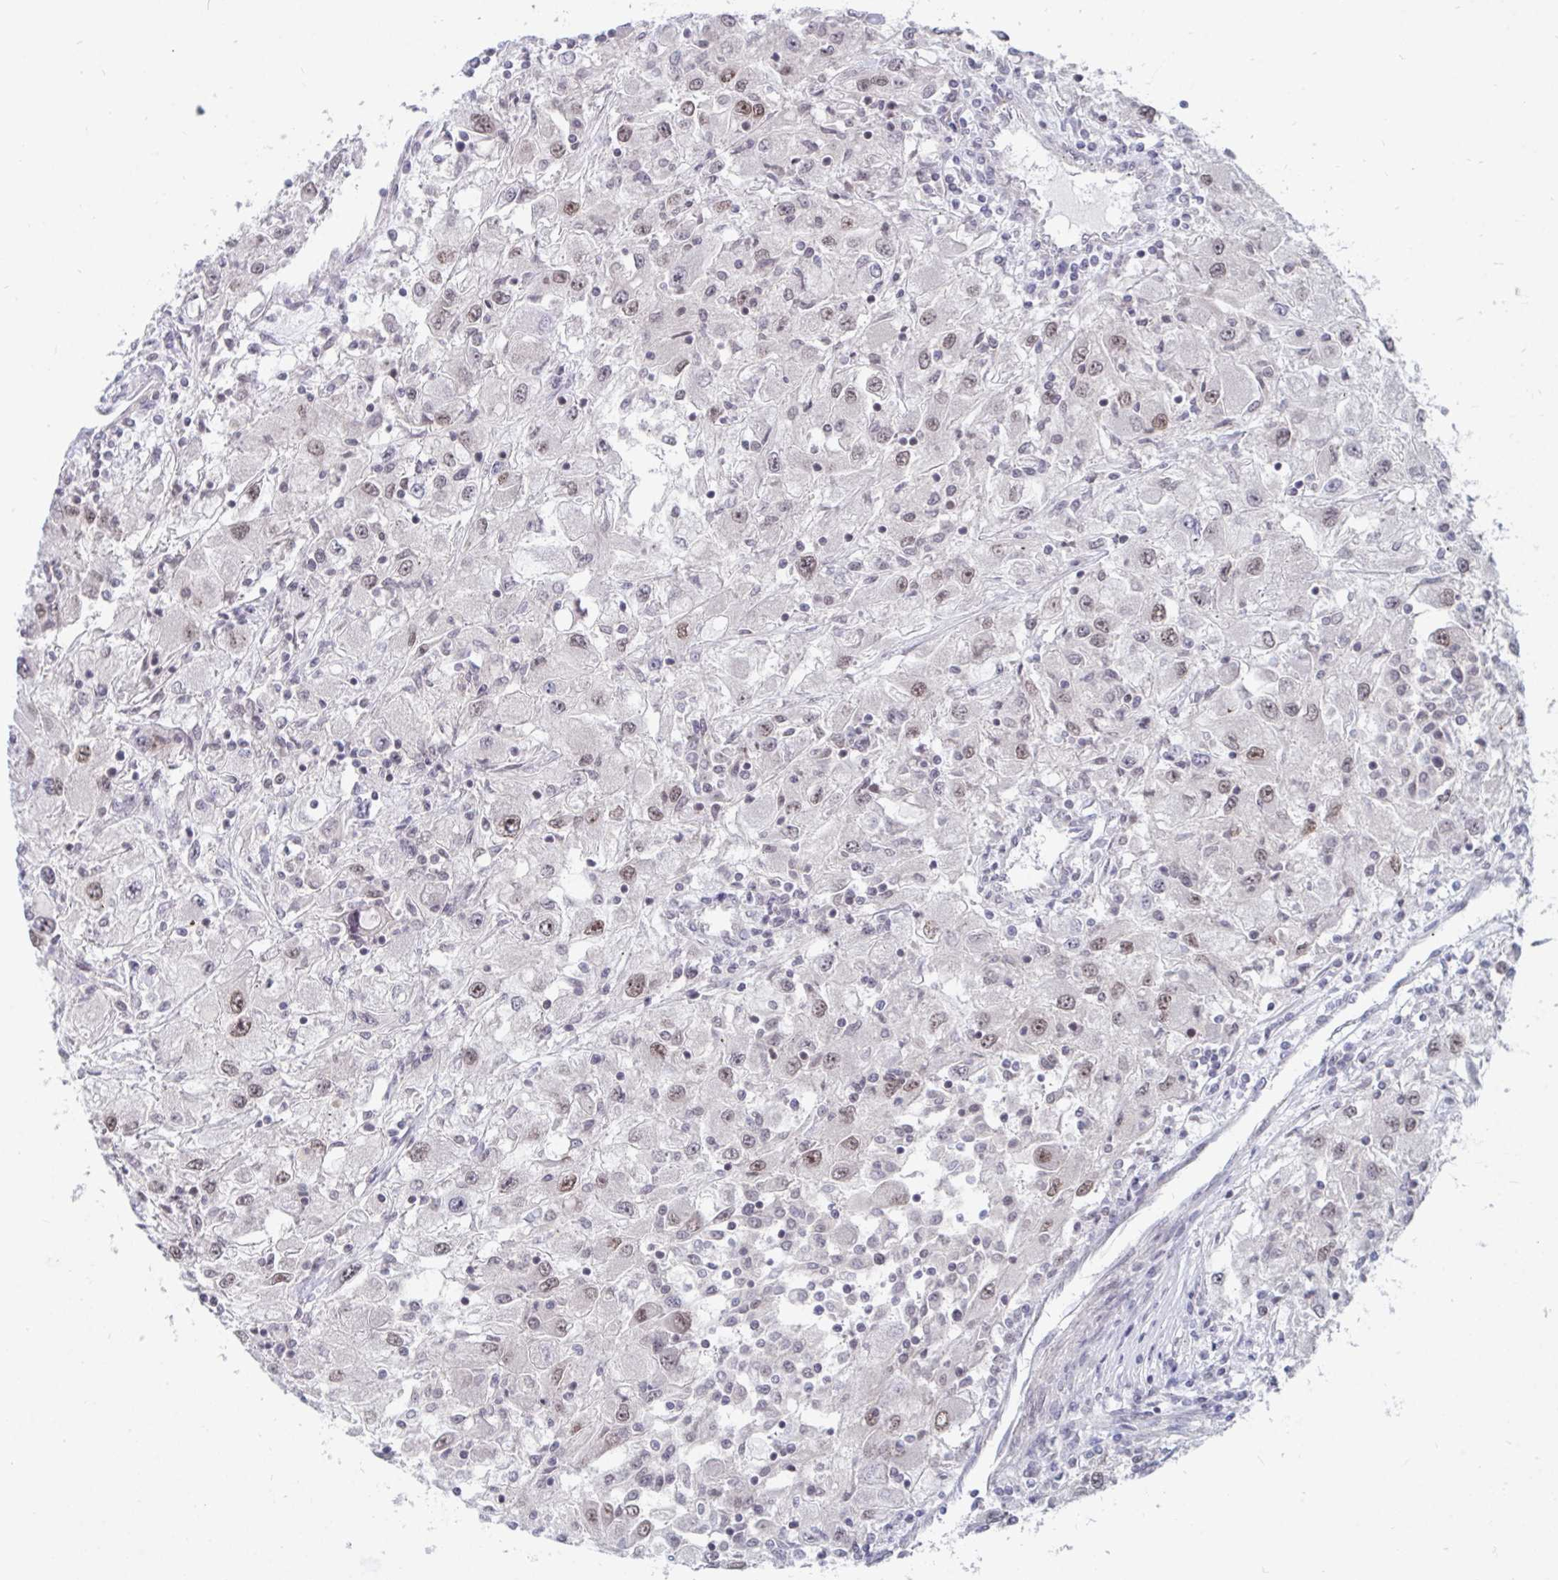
{"staining": {"intensity": "weak", "quantity": "<25%", "location": "nuclear"}, "tissue": "renal cancer", "cell_type": "Tumor cells", "image_type": "cancer", "snomed": [{"axis": "morphology", "description": "Adenocarcinoma, NOS"}, {"axis": "topography", "description": "Kidney"}], "caption": "A histopathology image of adenocarcinoma (renal) stained for a protein exhibits no brown staining in tumor cells.", "gene": "TRIP12", "patient": {"sex": "female", "age": 67}}